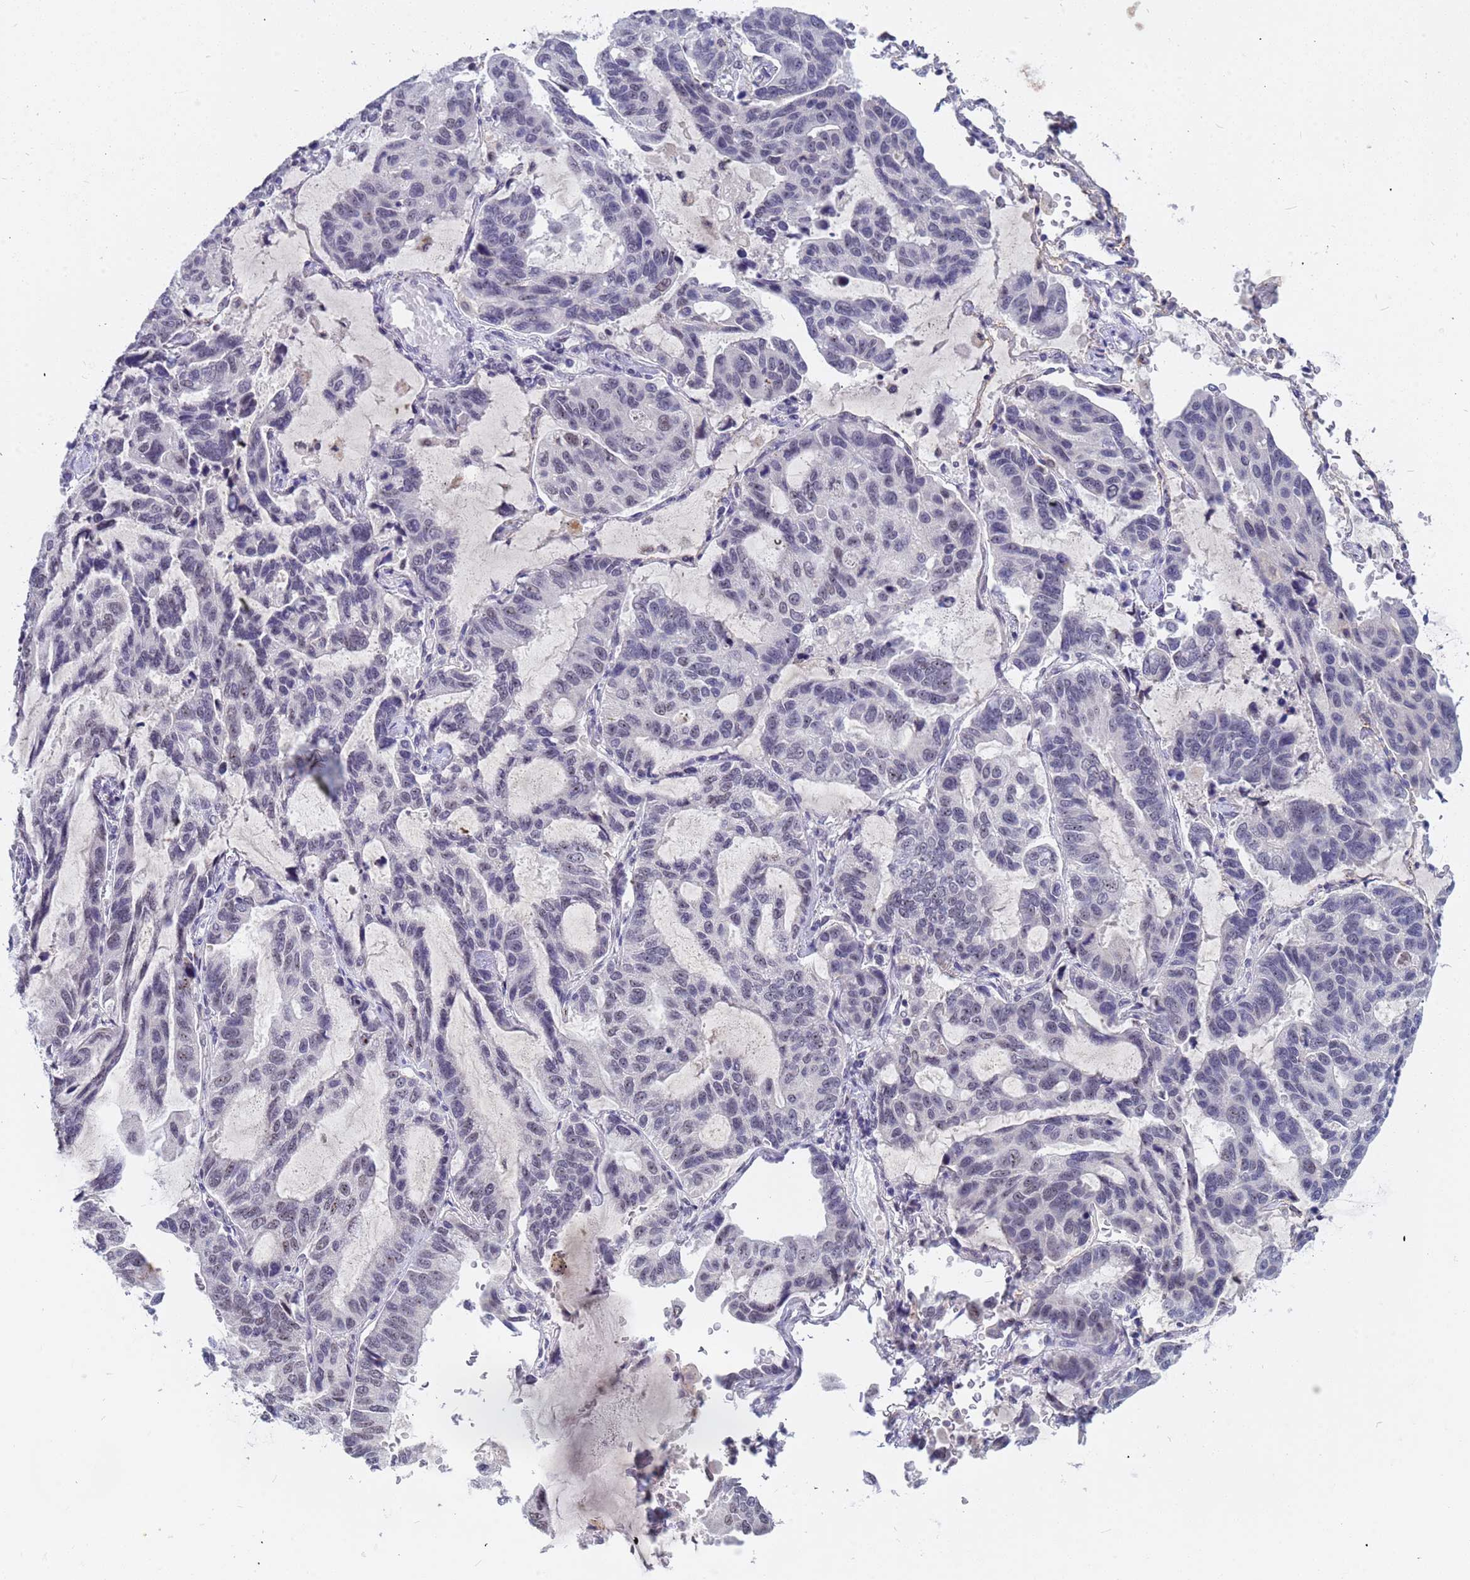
{"staining": {"intensity": "weak", "quantity": "25%-75%", "location": "nuclear"}, "tissue": "lung cancer", "cell_type": "Tumor cells", "image_type": "cancer", "snomed": [{"axis": "morphology", "description": "Adenocarcinoma, NOS"}, {"axis": "topography", "description": "Lung"}], "caption": "Adenocarcinoma (lung) stained for a protein exhibits weak nuclear positivity in tumor cells. Ihc stains the protein in brown and the nuclei are stained blue.", "gene": "CXorf65", "patient": {"sex": "male", "age": 64}}